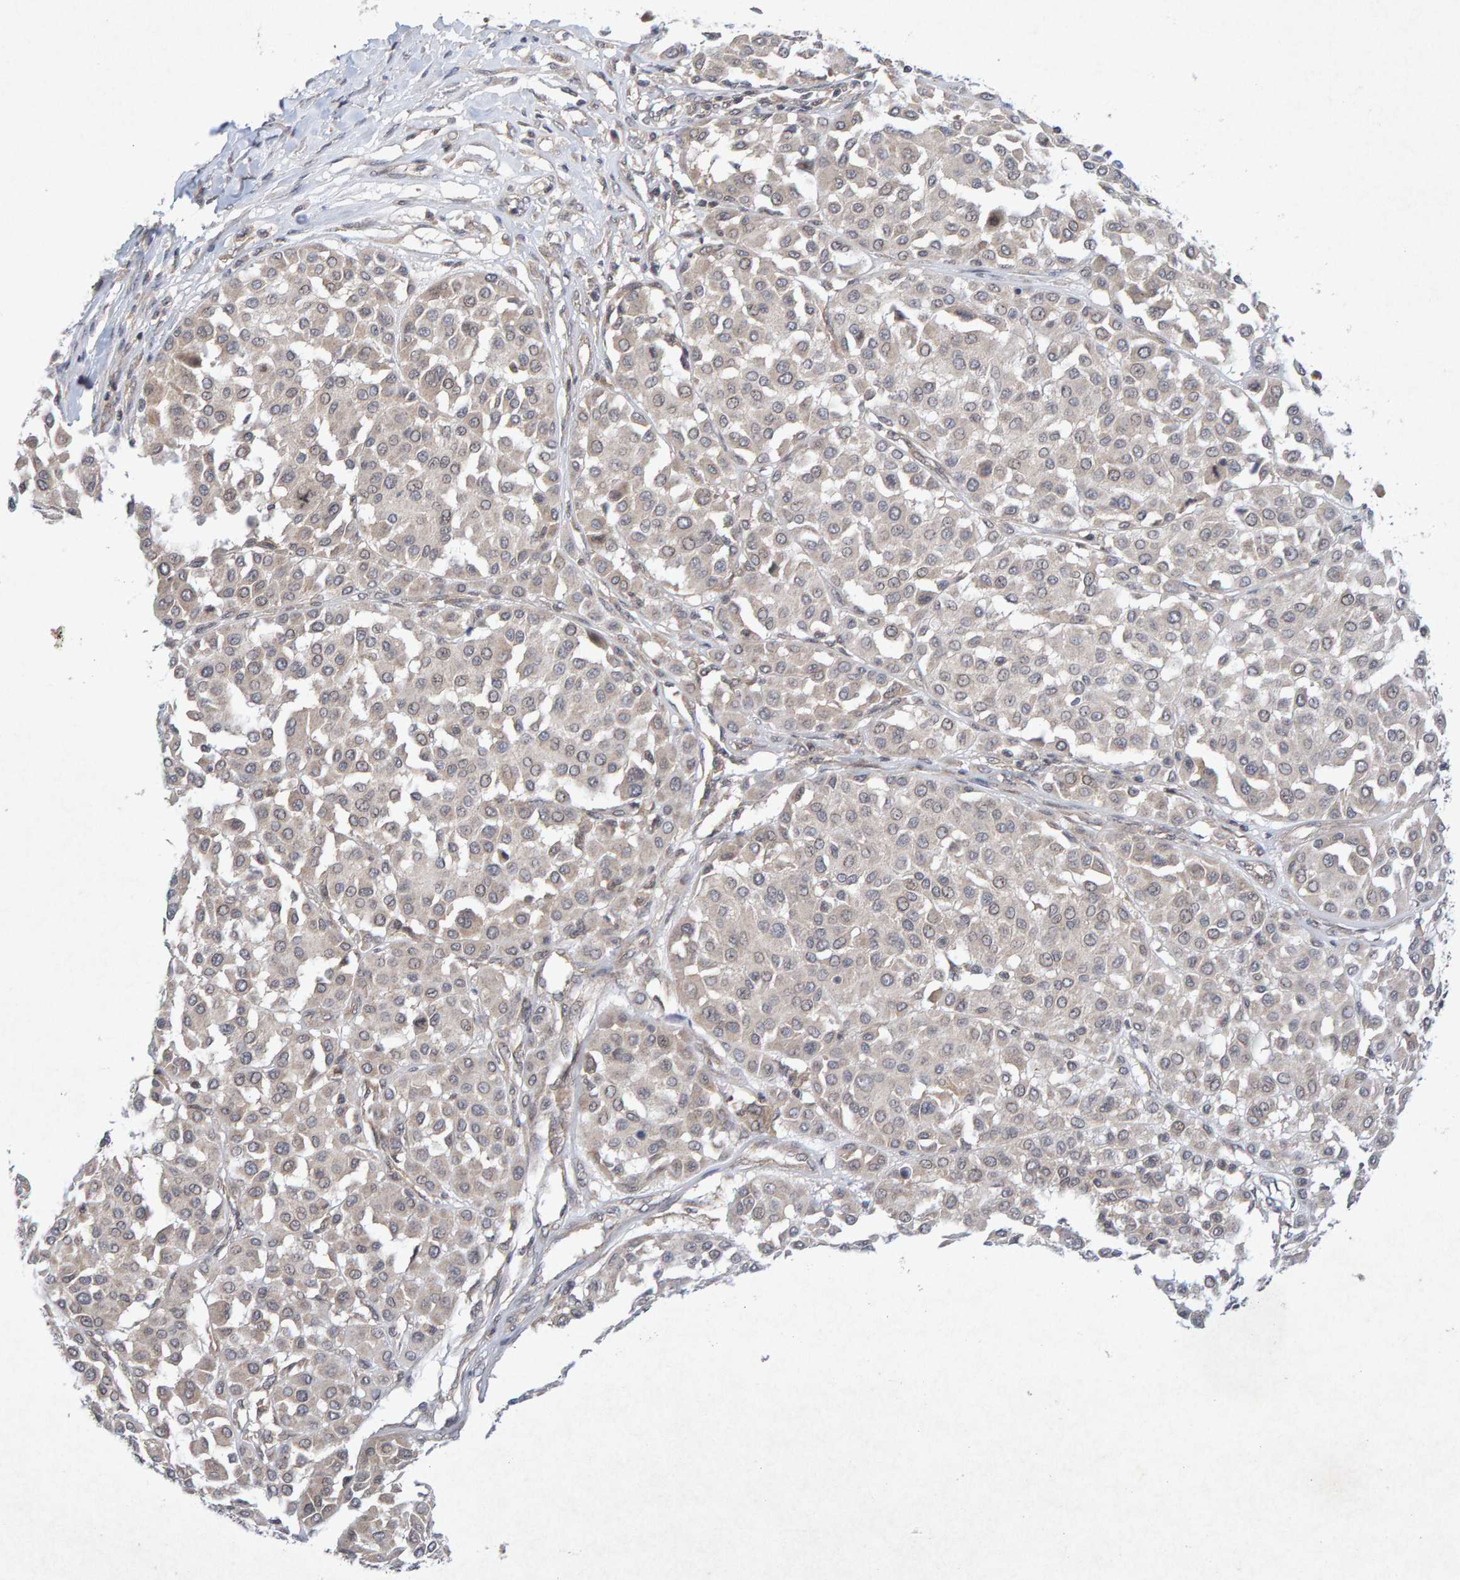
{"staining": {"intensity": "negative", "quantity": "none", "location": "none"}, "tissue": "melanoma", "cell_type": "Tumor cells", "image_type": "cancer", "snomed": [{"axis": "morphology", "description": "Malignant melanoma, Metastatic site"}, {"axis": "topography", "description": "Soft tissue"}], "caption": "Immunohistochemistry (IHC) image of neoplastic tissue: malignant melanoma (metastatic site) stained with DAB (3,3'-diaminobenzidine) displays no significant protein positivity in tumor cells.", "gene": "CDH2", "patient": {"sex": "male", "age": 41}}